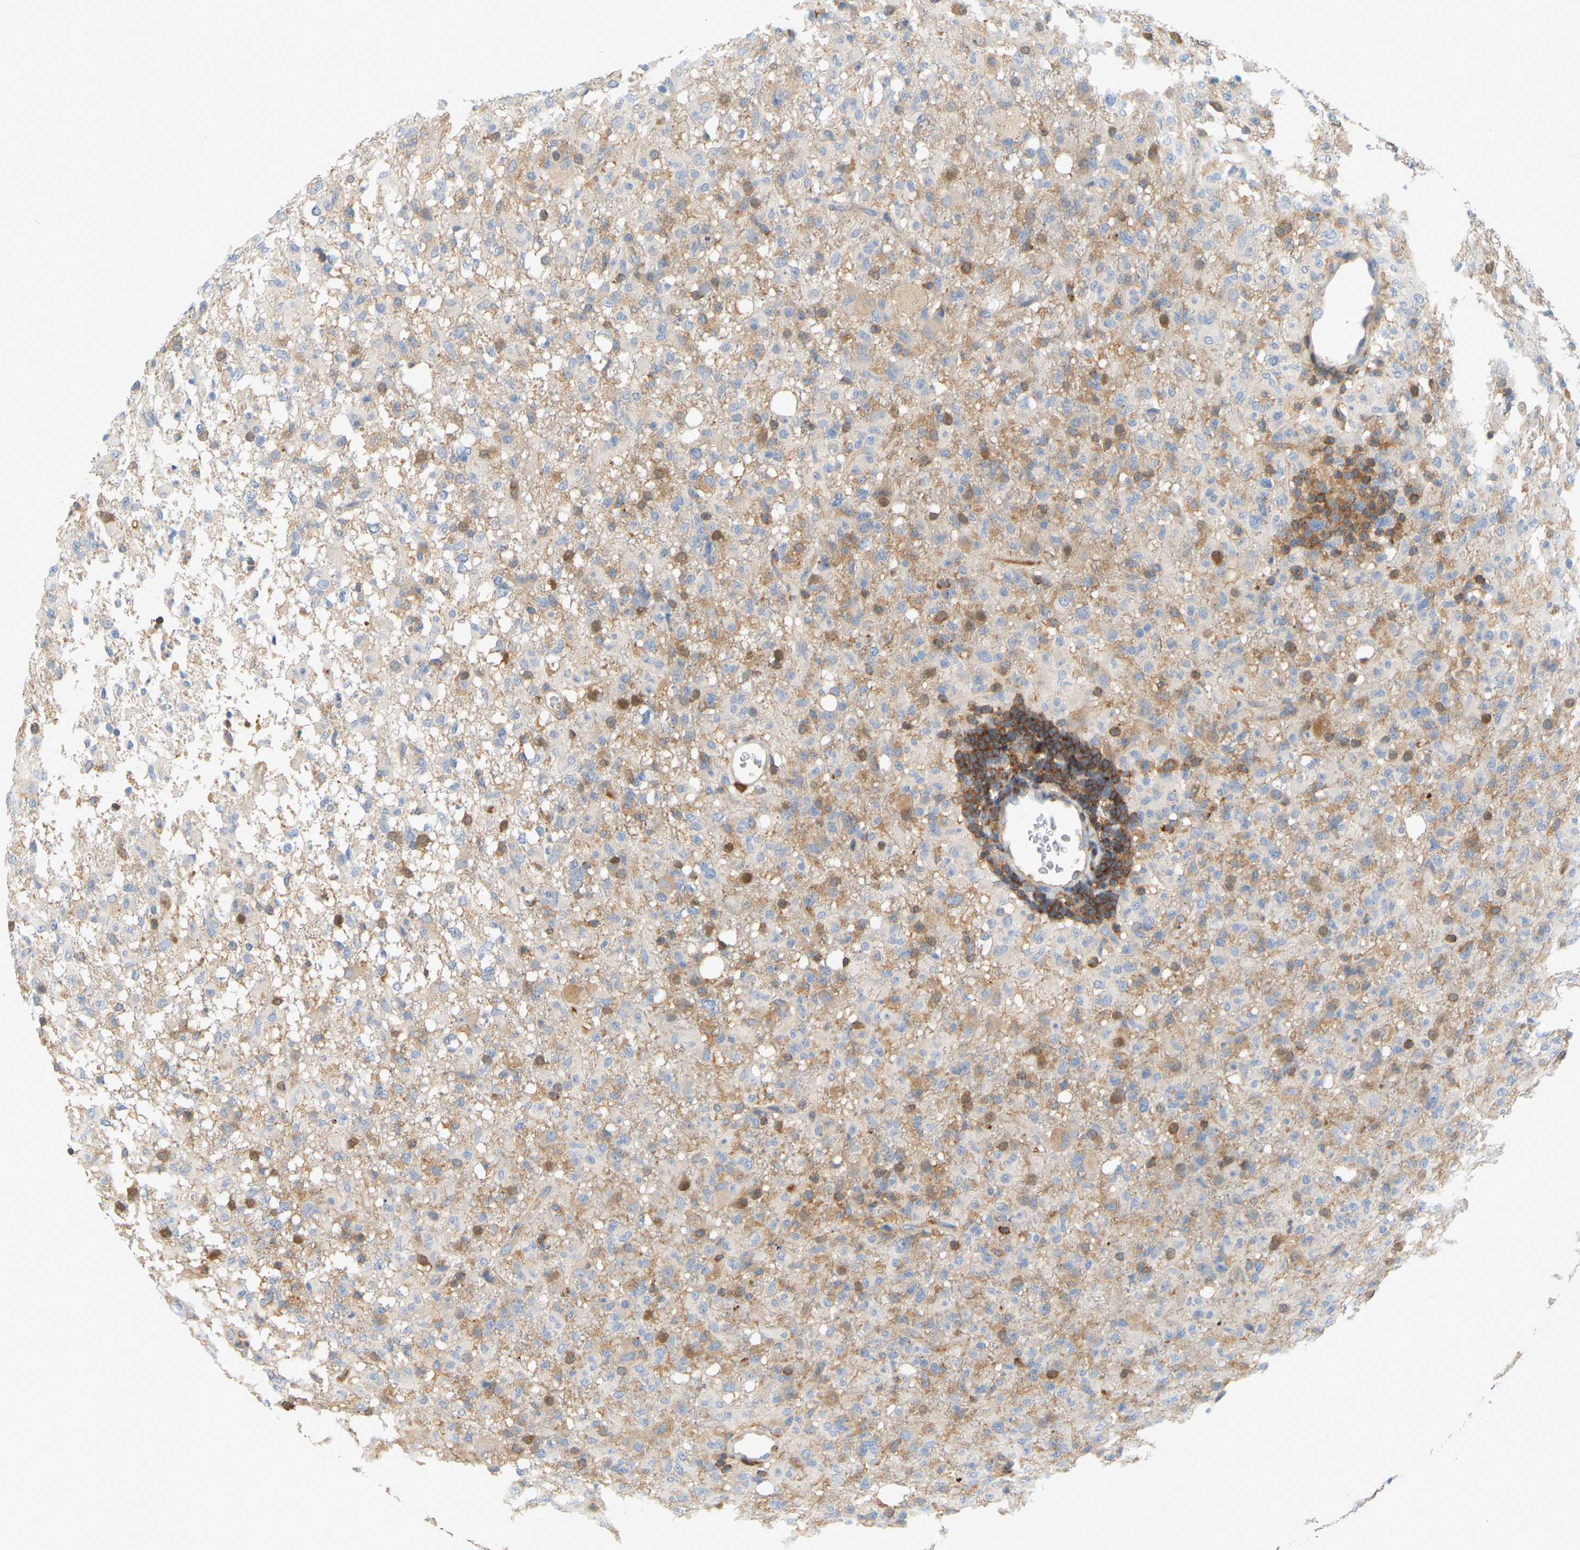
{"staining": {"intensity": "moderate", "quantity": "<25%", "location": "cytoplasmic/membranous"}, "tissue": "glioma", "cell_type": "Tumor cells", "image_type": "cancer", "snomed": [{"axis": "morphology", "description": "Glioma, malignant, High grade"}, {"axis": "topography", "description": "Brain"}], "caption": "Glioma stained with DAB immunohistochemistry displays low levels of moderate cytoplasmic/membranous staining in about <25% of tumor cells.", "gene": "AKAP13", "patient": {"sex": "female", "age": 57}}